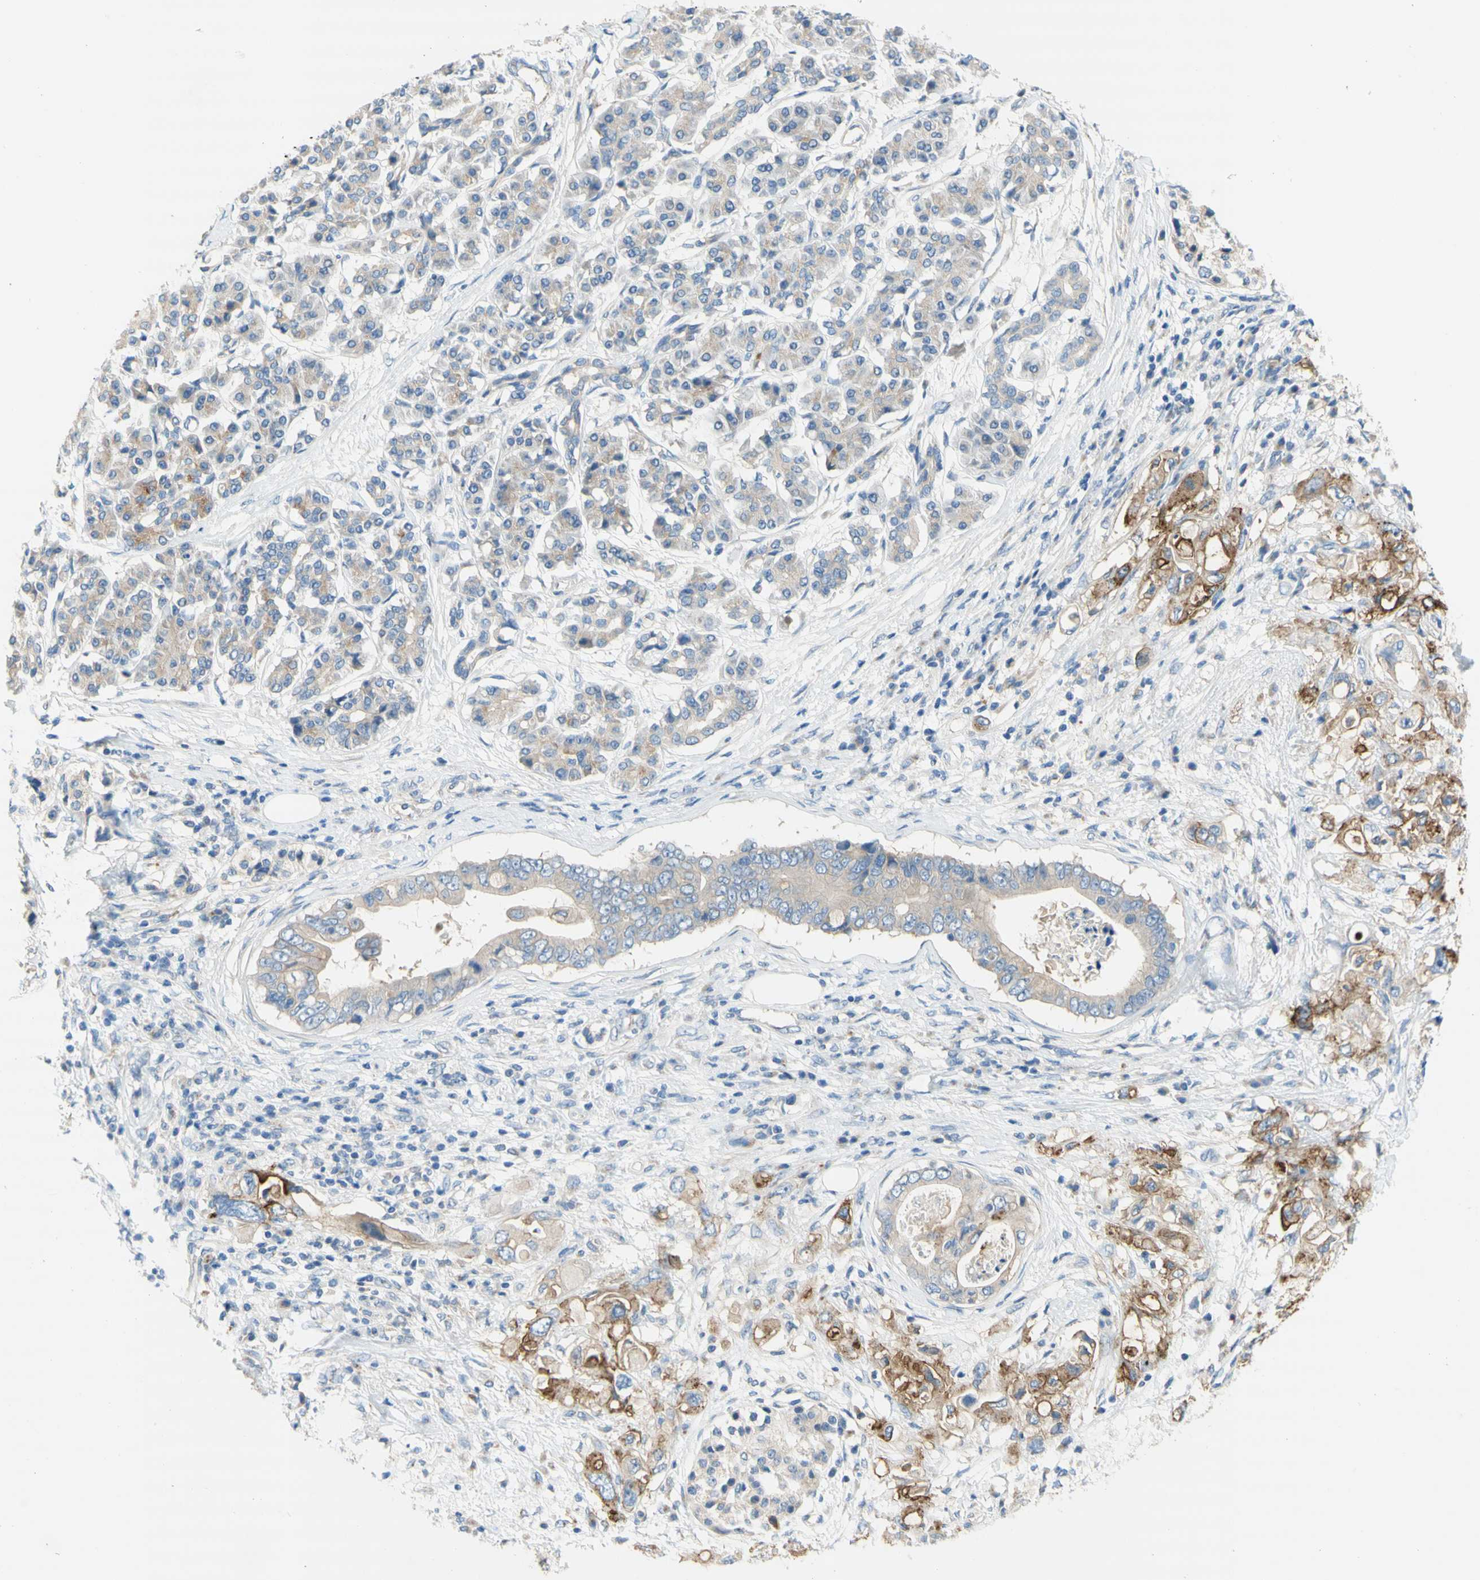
{"staining": {"intensity": "moderate", "quantity": ">75%", "location": "cytoplasmic/membranous"}, "tissue": "pancreatic cancer", "cell_type": "Tumor cells", "image_type": "cancer", "snomed": [{"axis": "morphology", "description": "Adenocarcinoma, NOS"}, {"axis": "topography", "description": "Pancreas"}], "caption": "DAB (3,3'-diaminobenzidine) immunohistochemical staining of human pancreatic adenocarcinoma reveals moderate cytoplasmic/membranous protein positivity in about >75% of tumor cells.", "gene": "F3", "patient": {"sex": "female", "age": 56}}